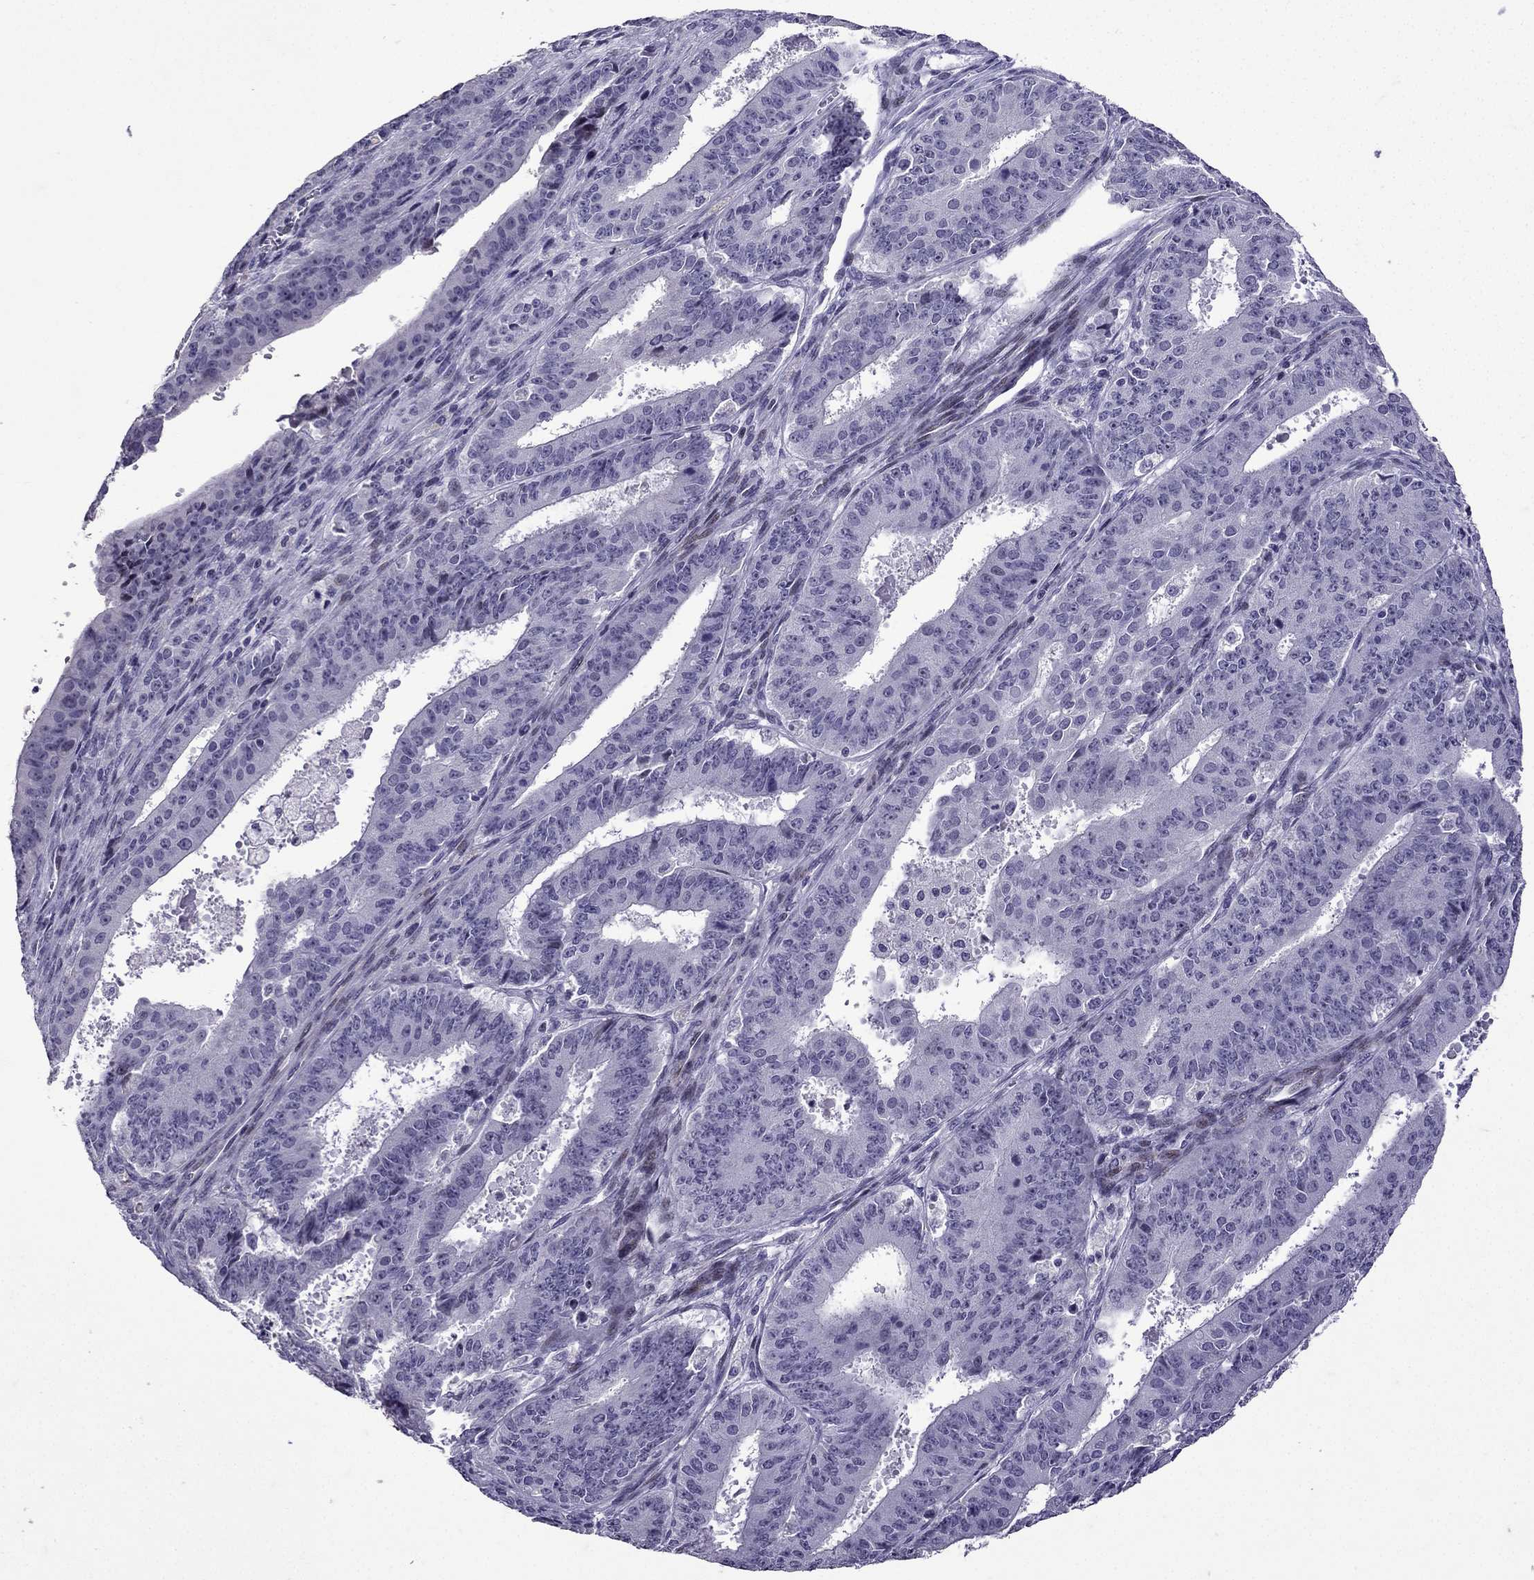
{"staining": {"intensity": "negative", "quantity": "none", "location": "none"}, "tissue": "ovarian cancer", "cell_type": "Tumor cells", "image_type": "cancer", "snomed": [{"axis": "morphology", "description": "Carcinoma, endometroid"}, {"axis": "topography", "description": "Ovary"}], "caption": "There is no significant expression in tumor cells of endometroid carcinoma (ovarian).", "gene": "TTN", "patient": {"sex": "female", "age": 42}}